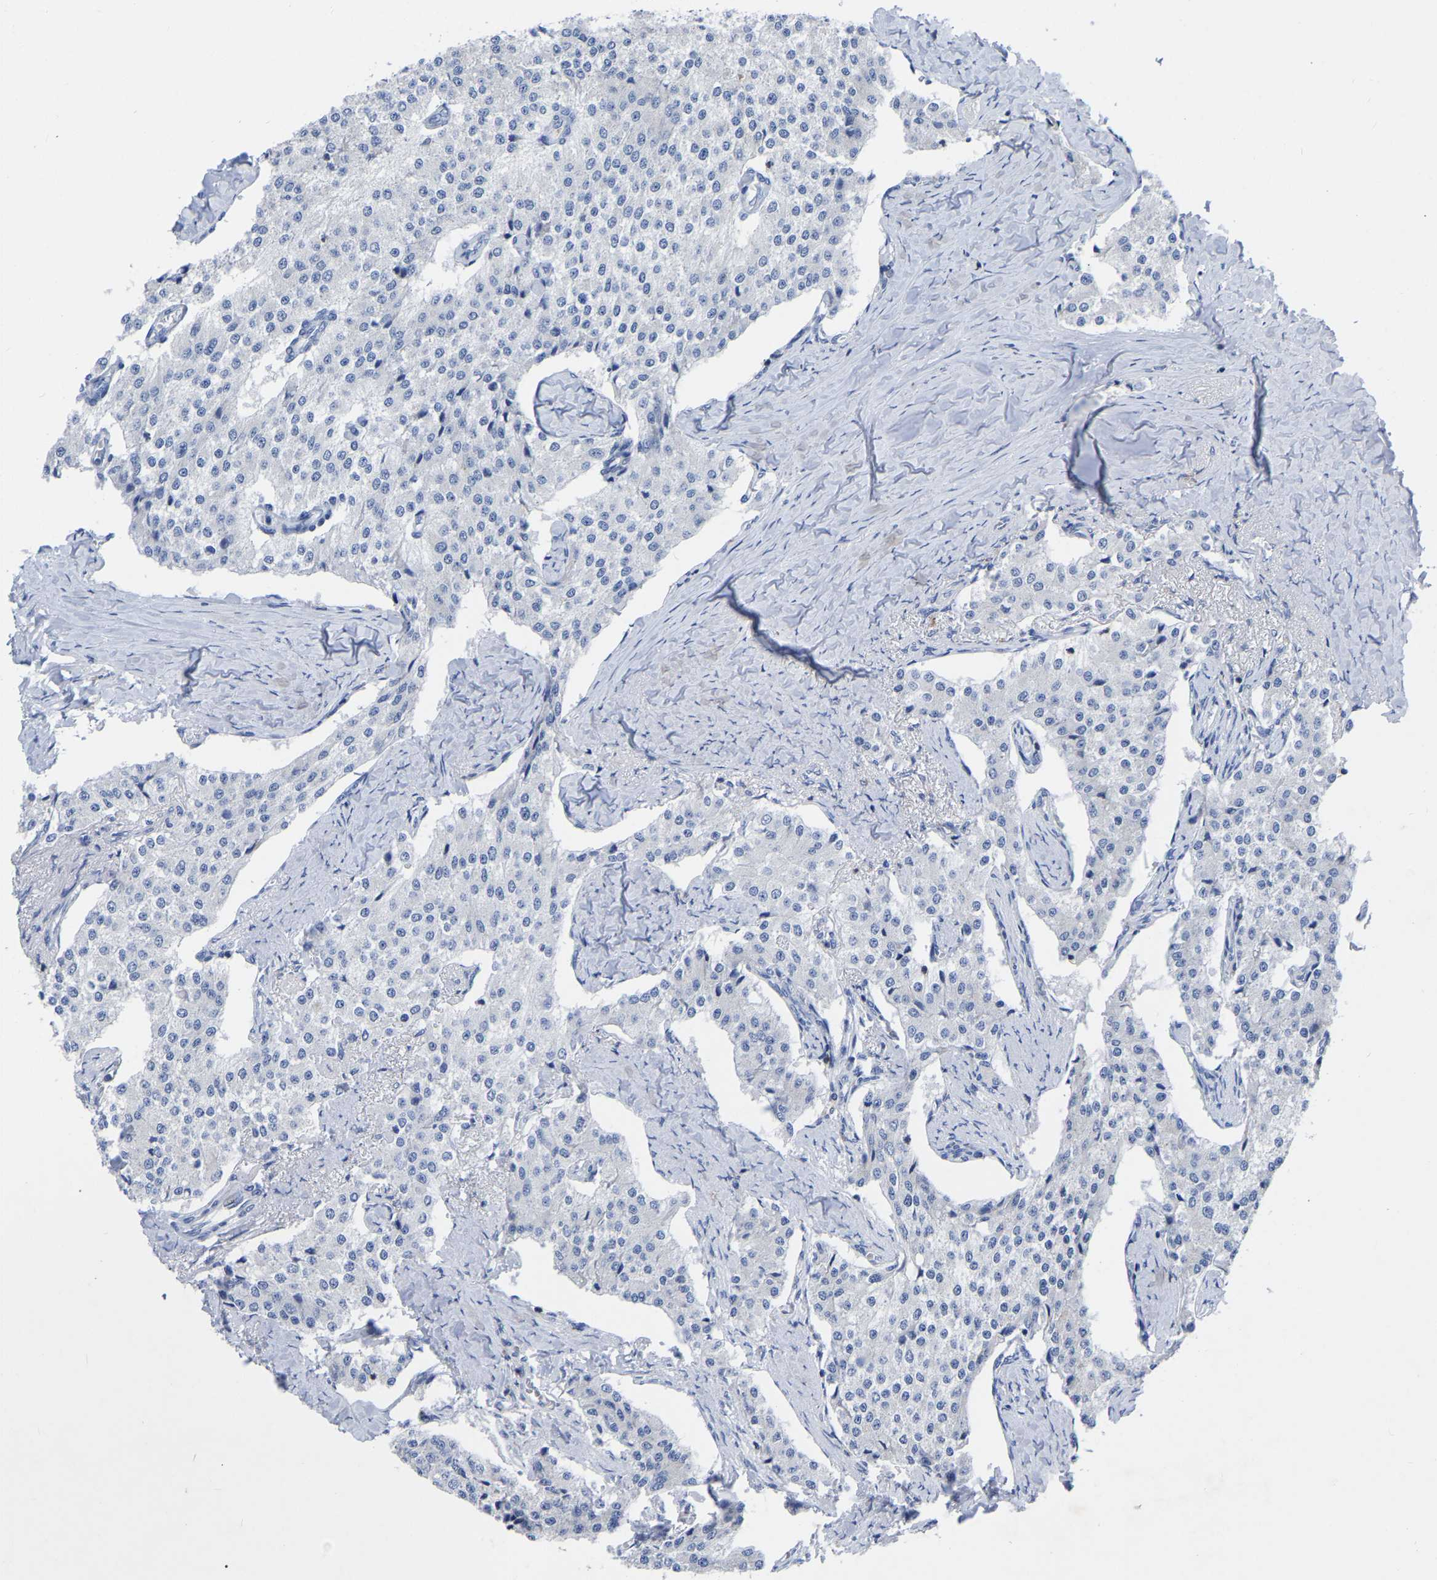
{"staining": {"intensity": "negative", "quantity": "none", "location": "none"}, "tissue": "carcinoid", "cell_type": "Tumor cells", "image_type": "cancer", "snomed": [{"axis": "morphology", "description": "Carcinoid, malignant, NOS"}, {"axis": "topography", "description": "Colon"}], "caption": "An image of carcinoid stained for a protein reveals no brown staining in tumor cells.", "gene": "PTPN7", "patient": {"sex": "female", "age": 52}}